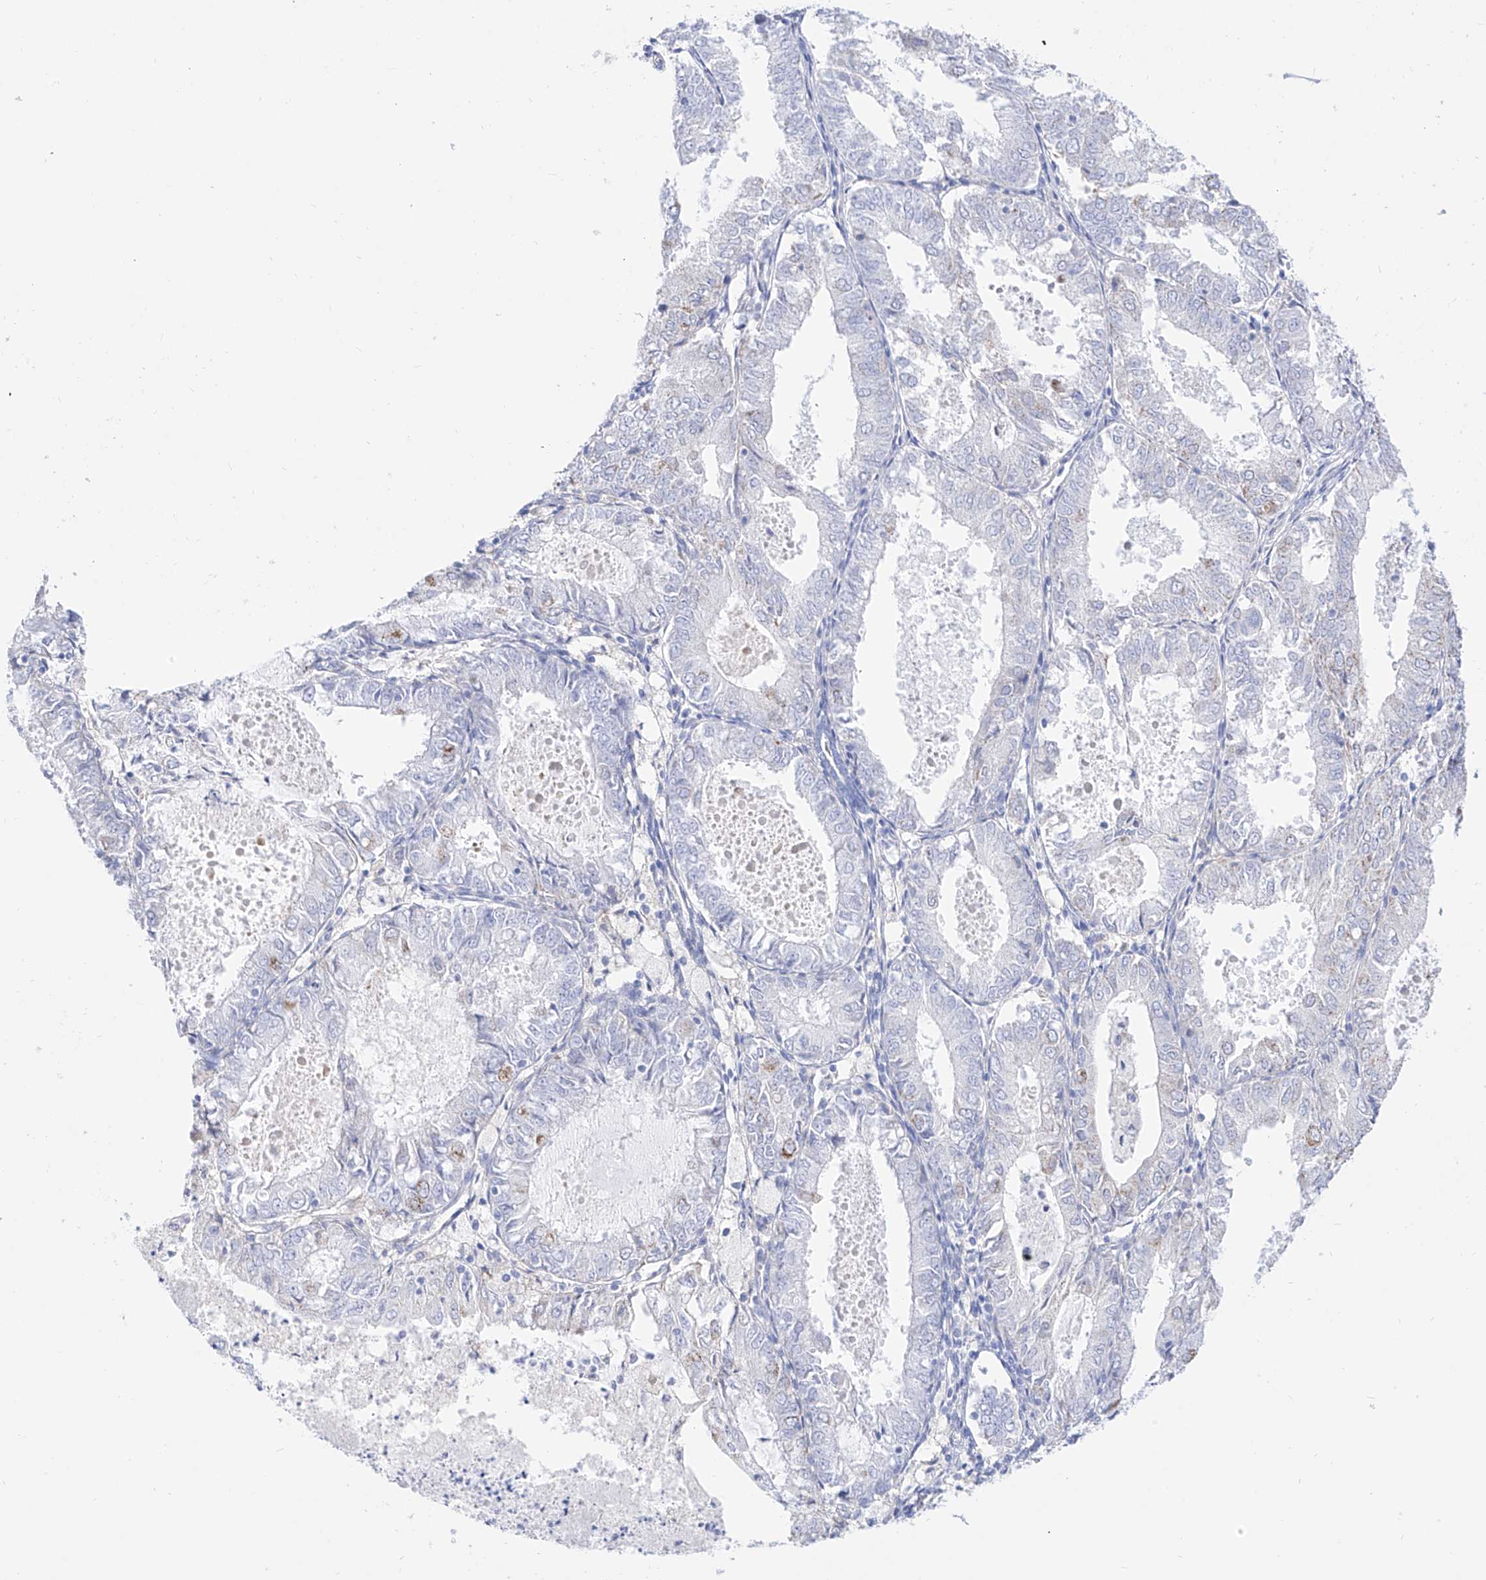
{"staining": {"intensity": "negative", "quantity": "none", "location": "none"}, "tissue": "endometrial cancer", "cell_type": "Tumor cells", "image_type": "cancer", "snomed": [{"axis": "morphology", "description": "Adenocarcinoma, NOS"}, {"axis": "topography", "description": "Endometrium"}], "caption": "Tumor cells are negative for brown protein staining in adenocarcinoma (endometrial).", "gene": "ZNF653", "patient": {"sex": "female", "age": 57}}